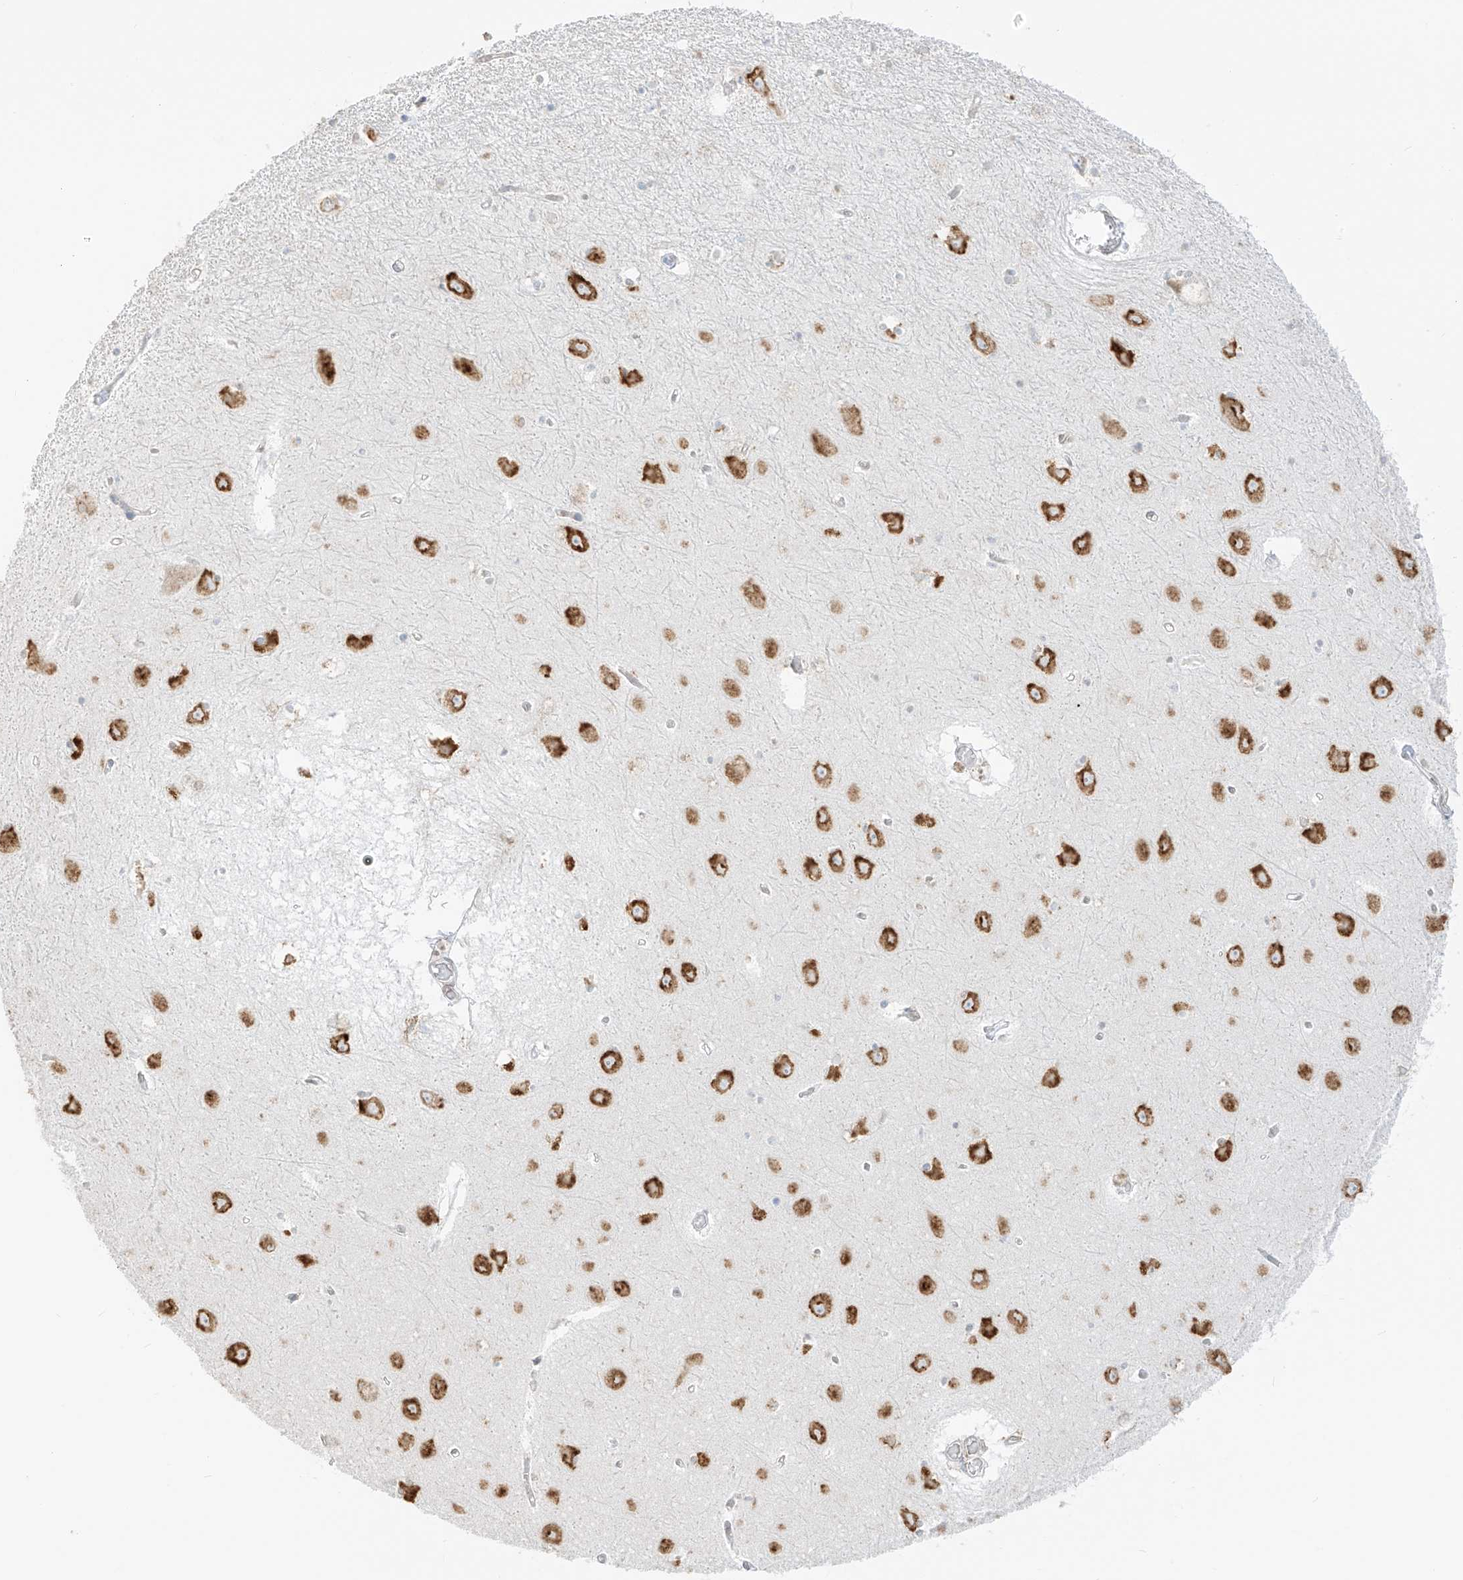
{"staining": {"intensity": "weak", "quantity": "<25%", "location": "cytoplasmic/membranous"}, "tissue": "hippocampus", "cell_type": "Glial cells", "image_type": "normal", "snomed": [{"axis": "morphology", "description": "Normal tissue, NOS"}, {"axis": "topography", "description": "Hippocampus"}], "caption": "The histopathology image demonstrates no staining of glial cells in normal hippocampus.", "gene": "LRRC59", "patient": {"sex": "male", "age": 70}}